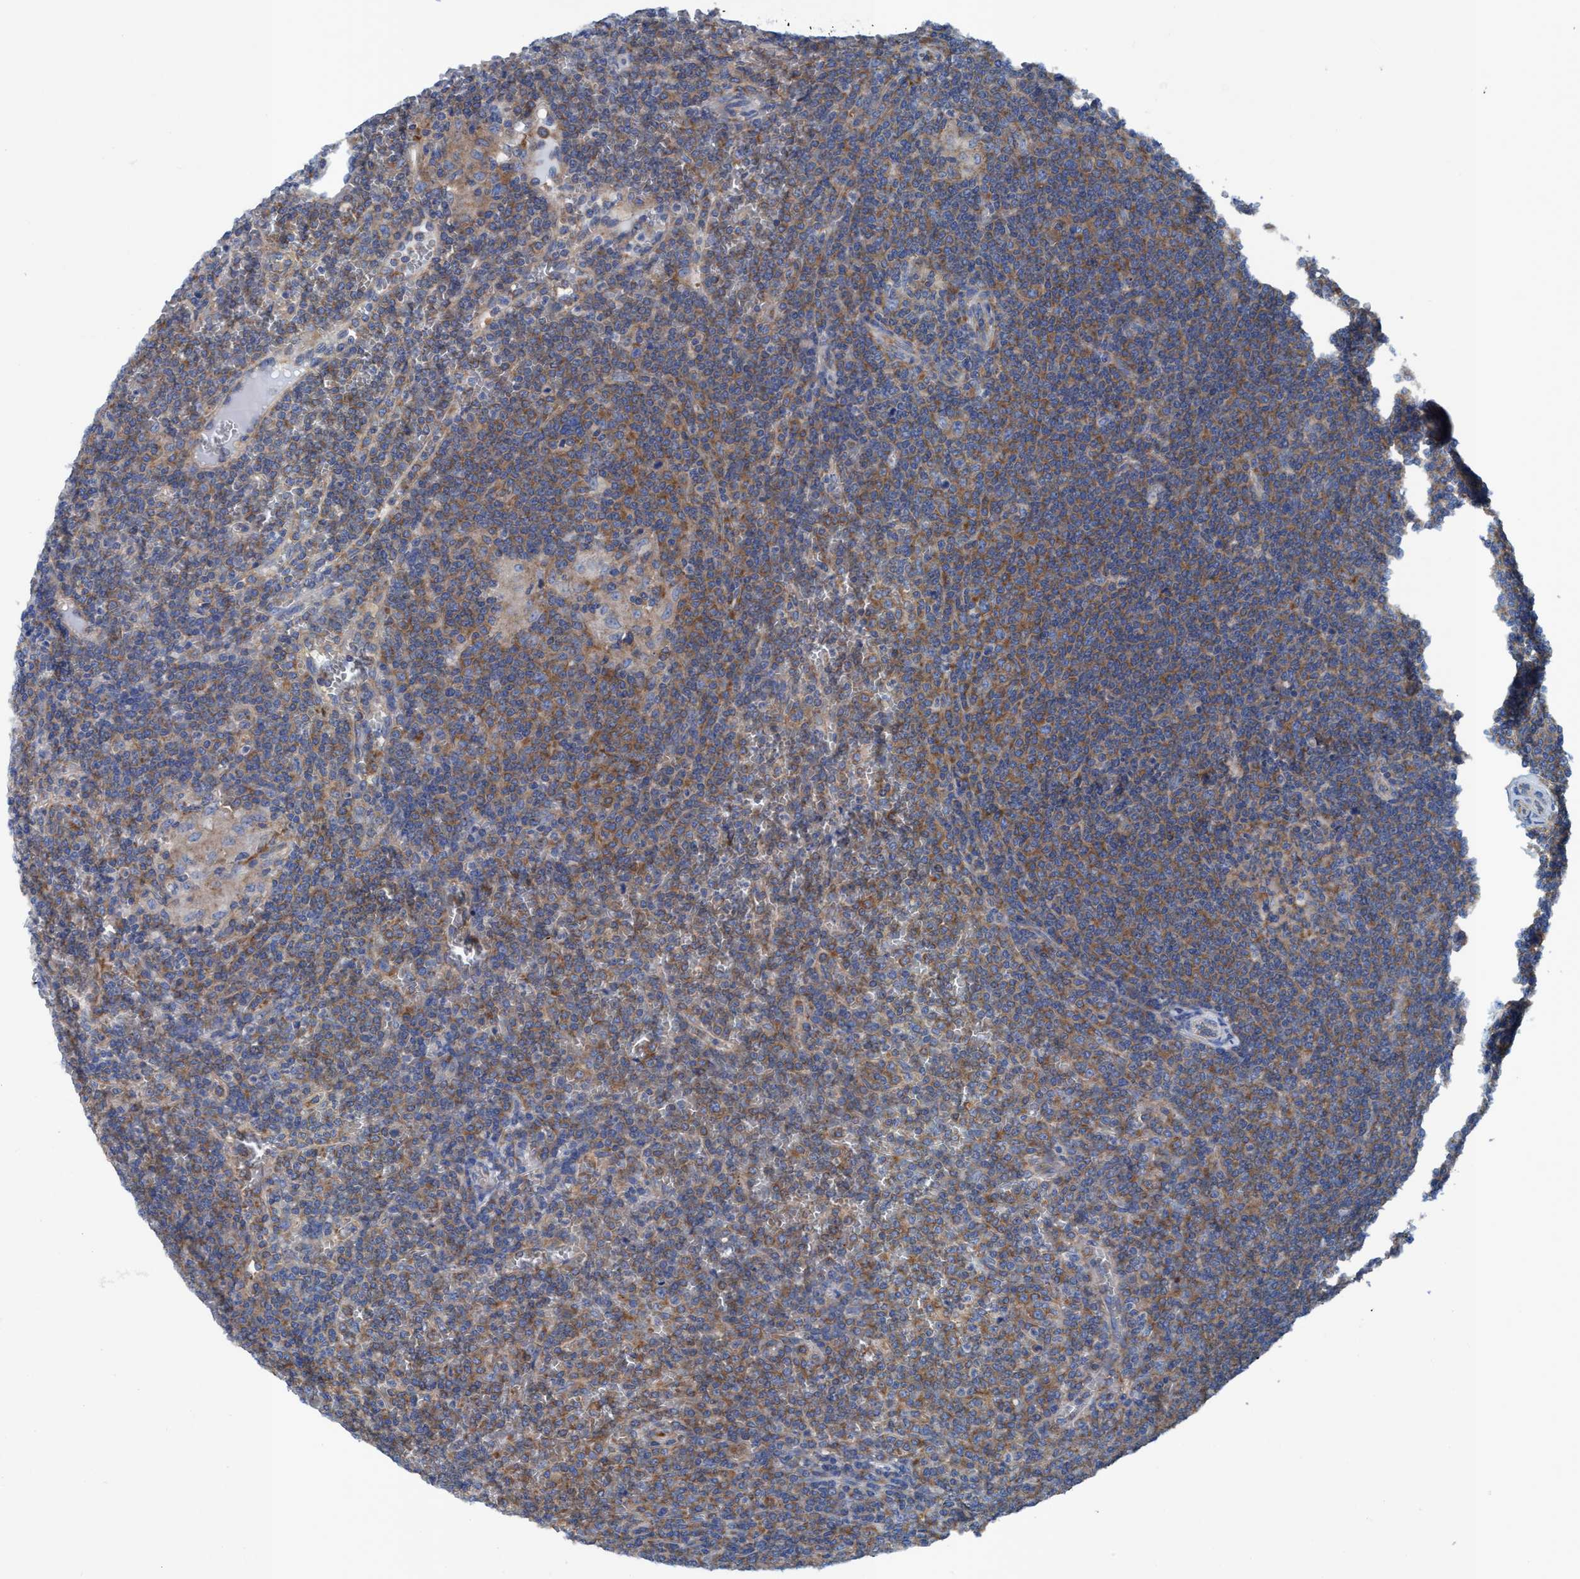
{"staining": {"intensity": "moderate", "quantity": "25%-75%", "location": "cytoplasmic/membranous"}, "tissue": "lymphoma", "cell_type": "Tumor cells", "image_type": "cancer", "snomed": [{"axis": "morphology", "description": "Malignant lymphoma, non-Hodgkin's type, Low grade"}, {"axis": "topography", "description": "Spleen"}], "caption": "Immunohistochemistry (IHC) staining of lymphoma, which reveals medium levels of moderate cytoplasmic/membranous expression in about 25%-75% of tumor cells indicating moderate cytoplasmic/membranous protein expression. The staining was performed using DAB (3,3'-diaminobenzidine) (brown) for protein detection and nuclei were counterstained in hematoxylin (blue).", "gene": "NMT1", "patient": {"sex": "female", "age": 19}}